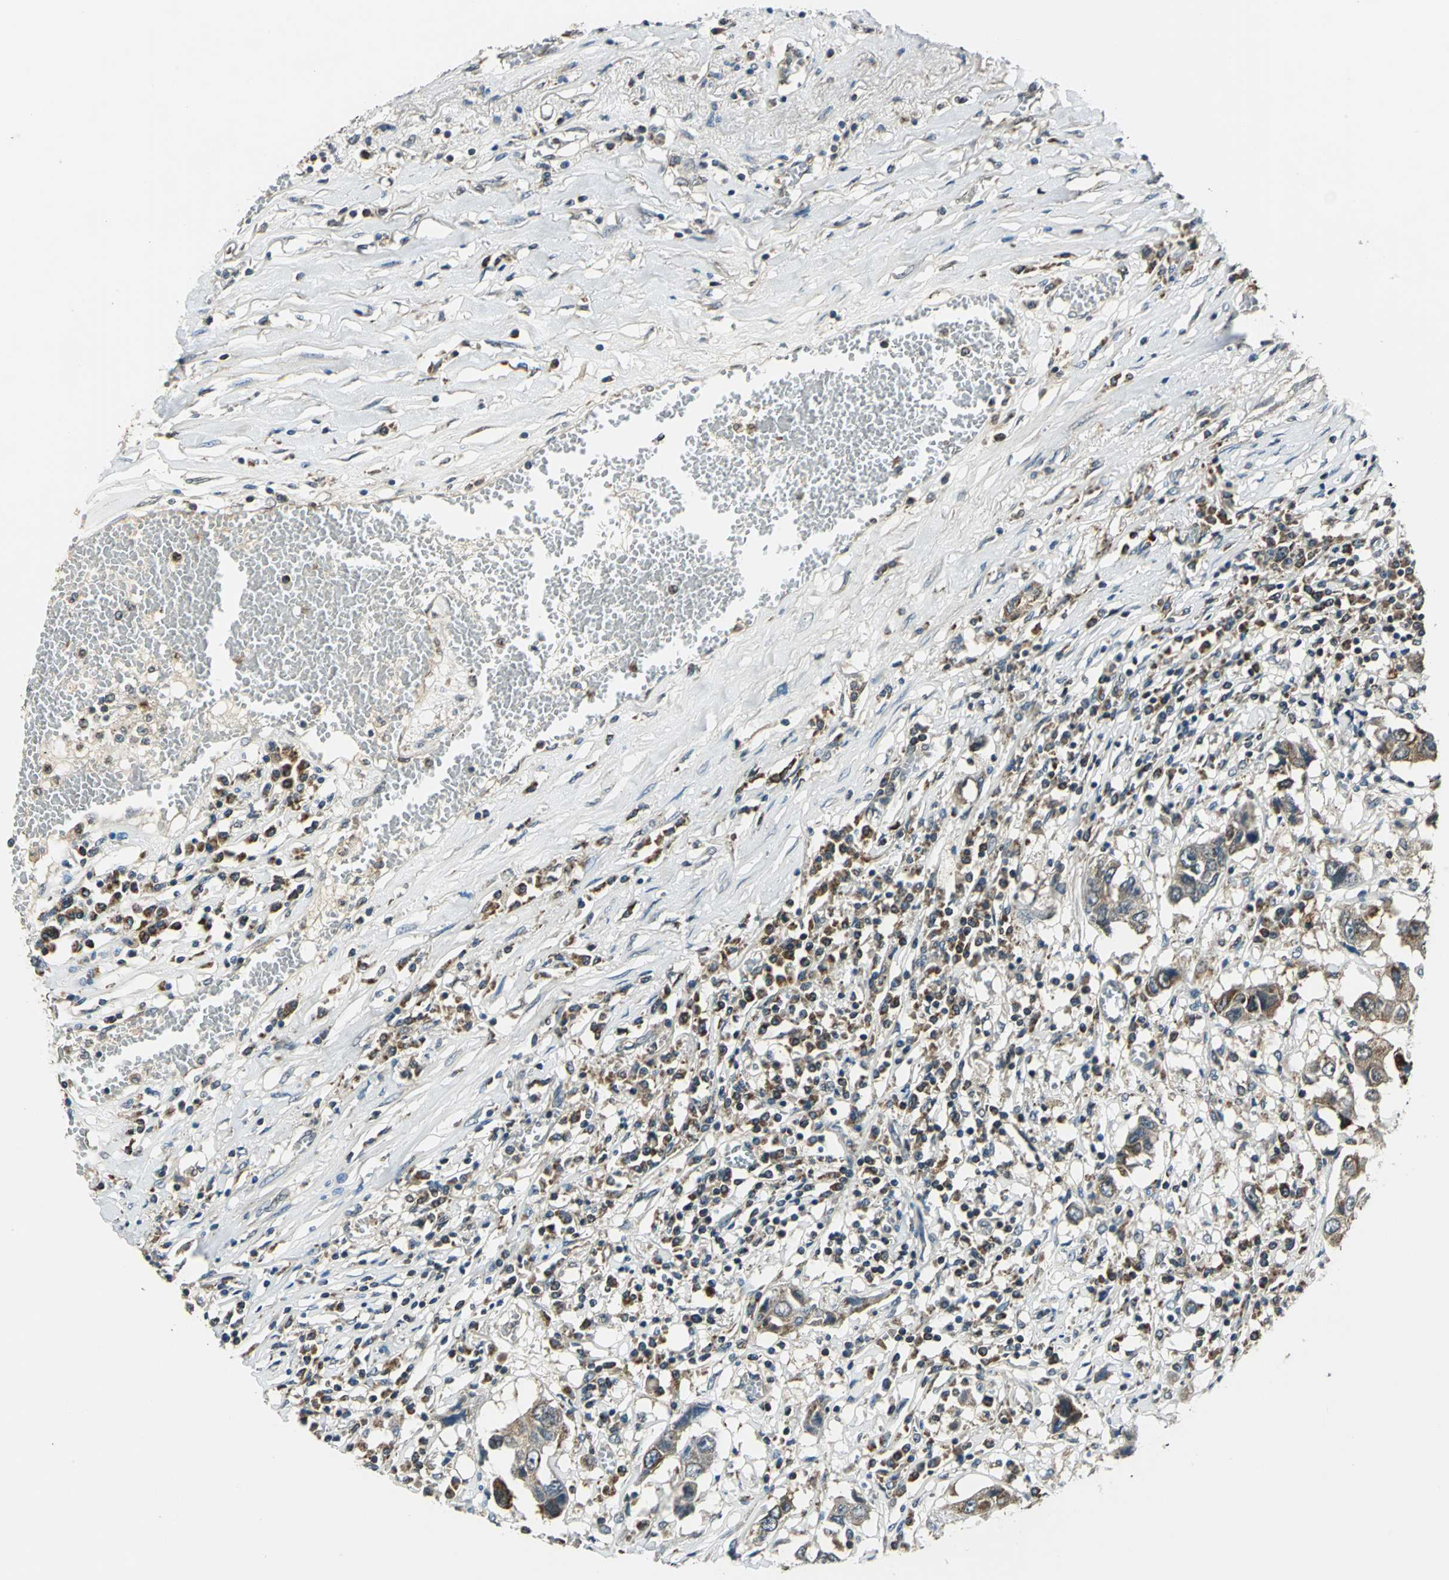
{"staining": {"intensity": "moderate", "quantity": ">75%", "location": "cytoplasmic/membranous"}, "tissue": "lung cancer", "cell_type": "Tumor cells", "image_type": "cancer", "snomed": [{"axis": "morphology", "description": "Squamous cell carcinoma, NOS"}, {"axis": "topography", "description": "Lung"}], "caption": "Squamous cell carcinoma (lung) tissue displays moderate cytoplasmic/membranous positivity in about >75% of tumor cells", "gene": "NUDT2", "patient": {"sex": "male", "age": 71}}